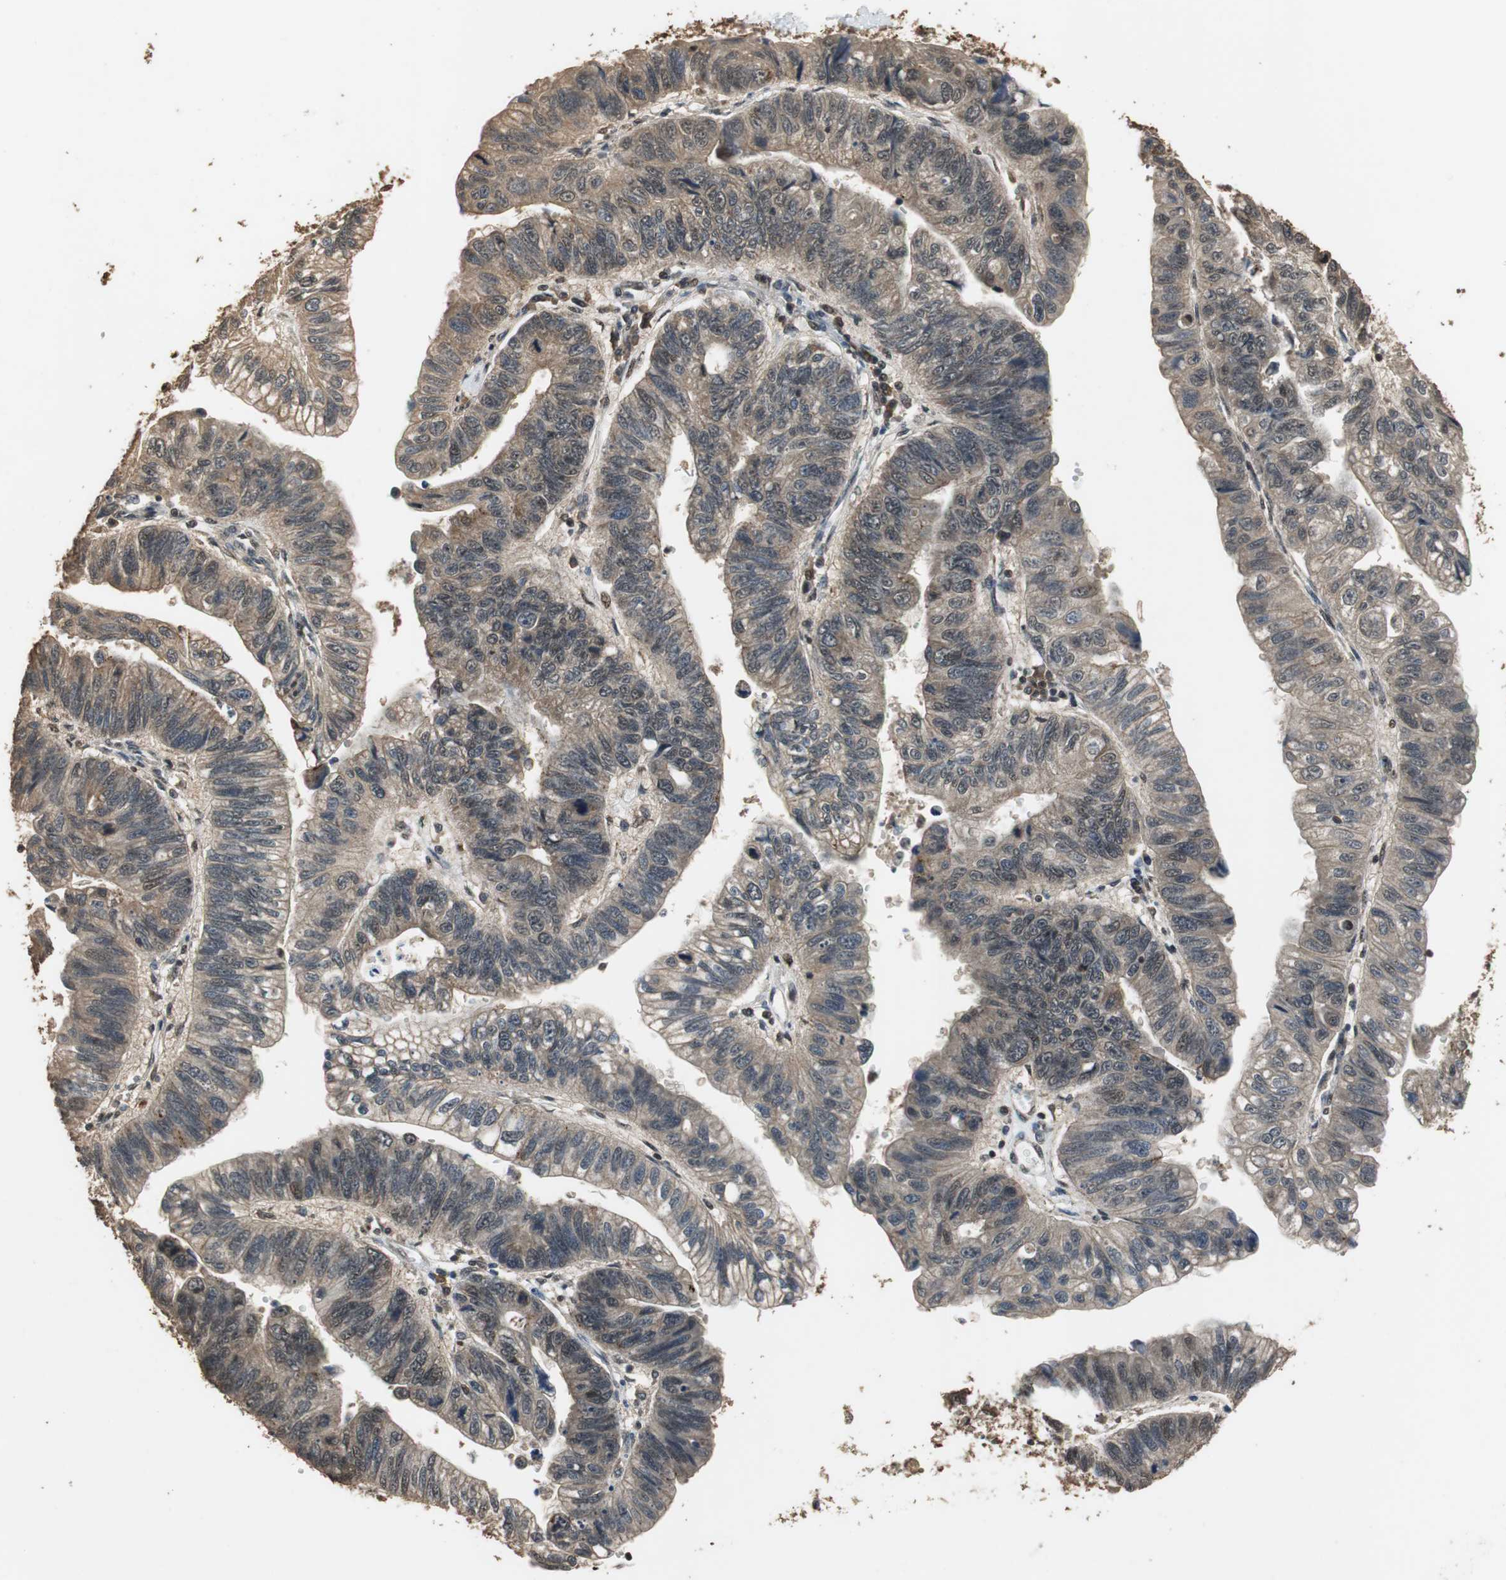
{"staining": {"intensity": "moderate", "quantity": ">75%", "location": "cytoplasmic/membranous,nuclear"}, "tissue": "stomach cancer", "cell_type": "Tumor cells", "image_type": "cancer", "snomed": [{"axis": "morphology", "description": "Adenocarcinoma, NOS"}, {"axis": "topography", "description": "Stomach"}], "caption": "Stomach cancer (adenocarcinoma) stained for a protein (brown) shows moderate cytoplasmic/membranous and nuclear positive positivity in about >75% of tumor cells.", "gene": "ZNF18", "patient": {"sex": "male", "age": 59}}